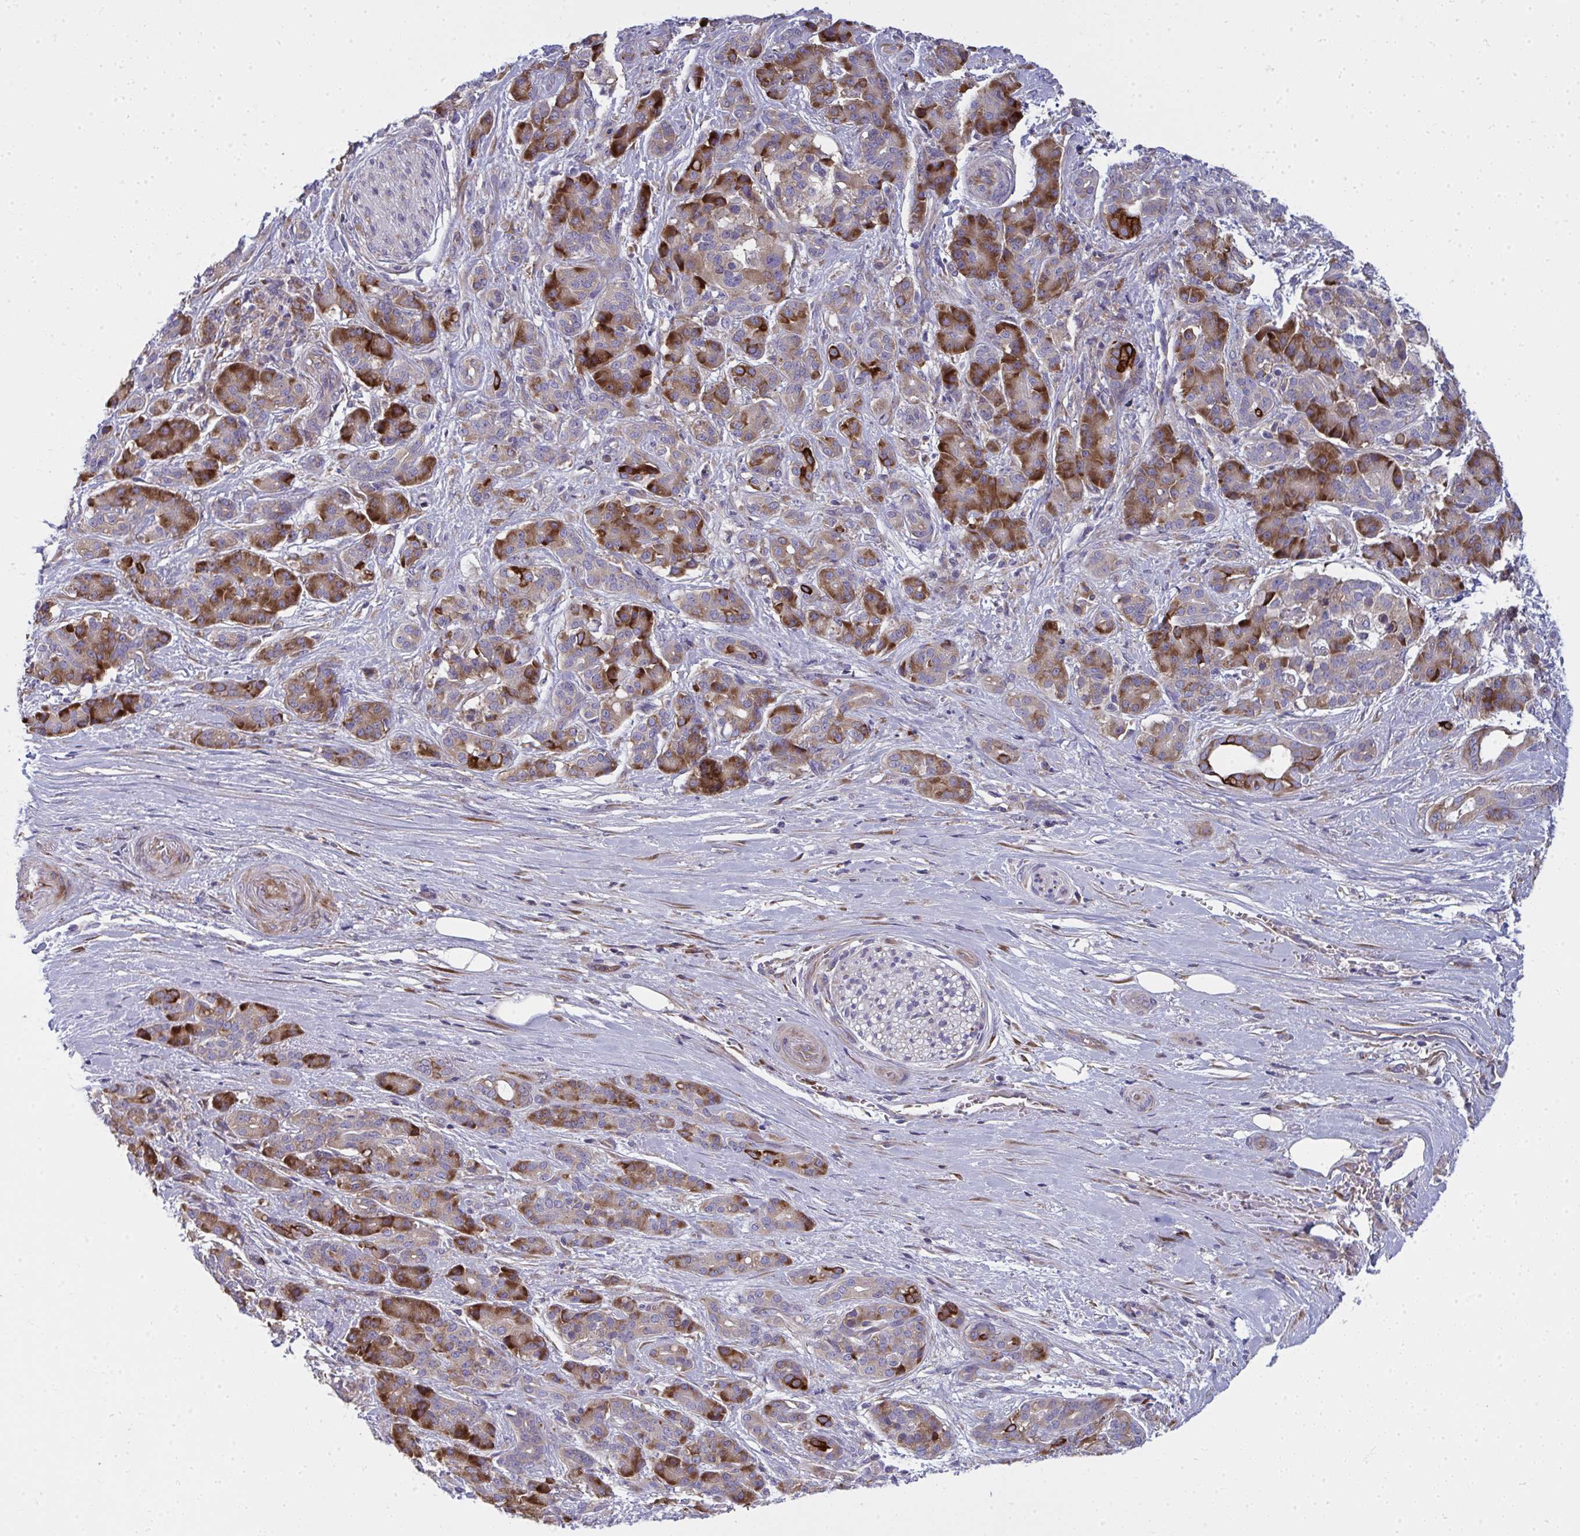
{"staining": {"intensity": "moderate", "quantity": ">75%", "location": "cytoplasmic/membranous"}, "tissue": "pancreatic cancer", "cell_type": "Tumor cells", "image_type": "cancer", "snomed": [{"axis": "morphology", "description": "Adenocarcinoma, NOS"}, {"axis": "topography", "description": "Pancreas"}], "caption": "Human adenocarcinoma (pancreatic) stained for a protein (brown) reveals moderate cytoplasmic/membranous positive expression in about >75% of tumor cells.", "gene": "GFPT2", "patient": {"sex": "male", "age": 57}}